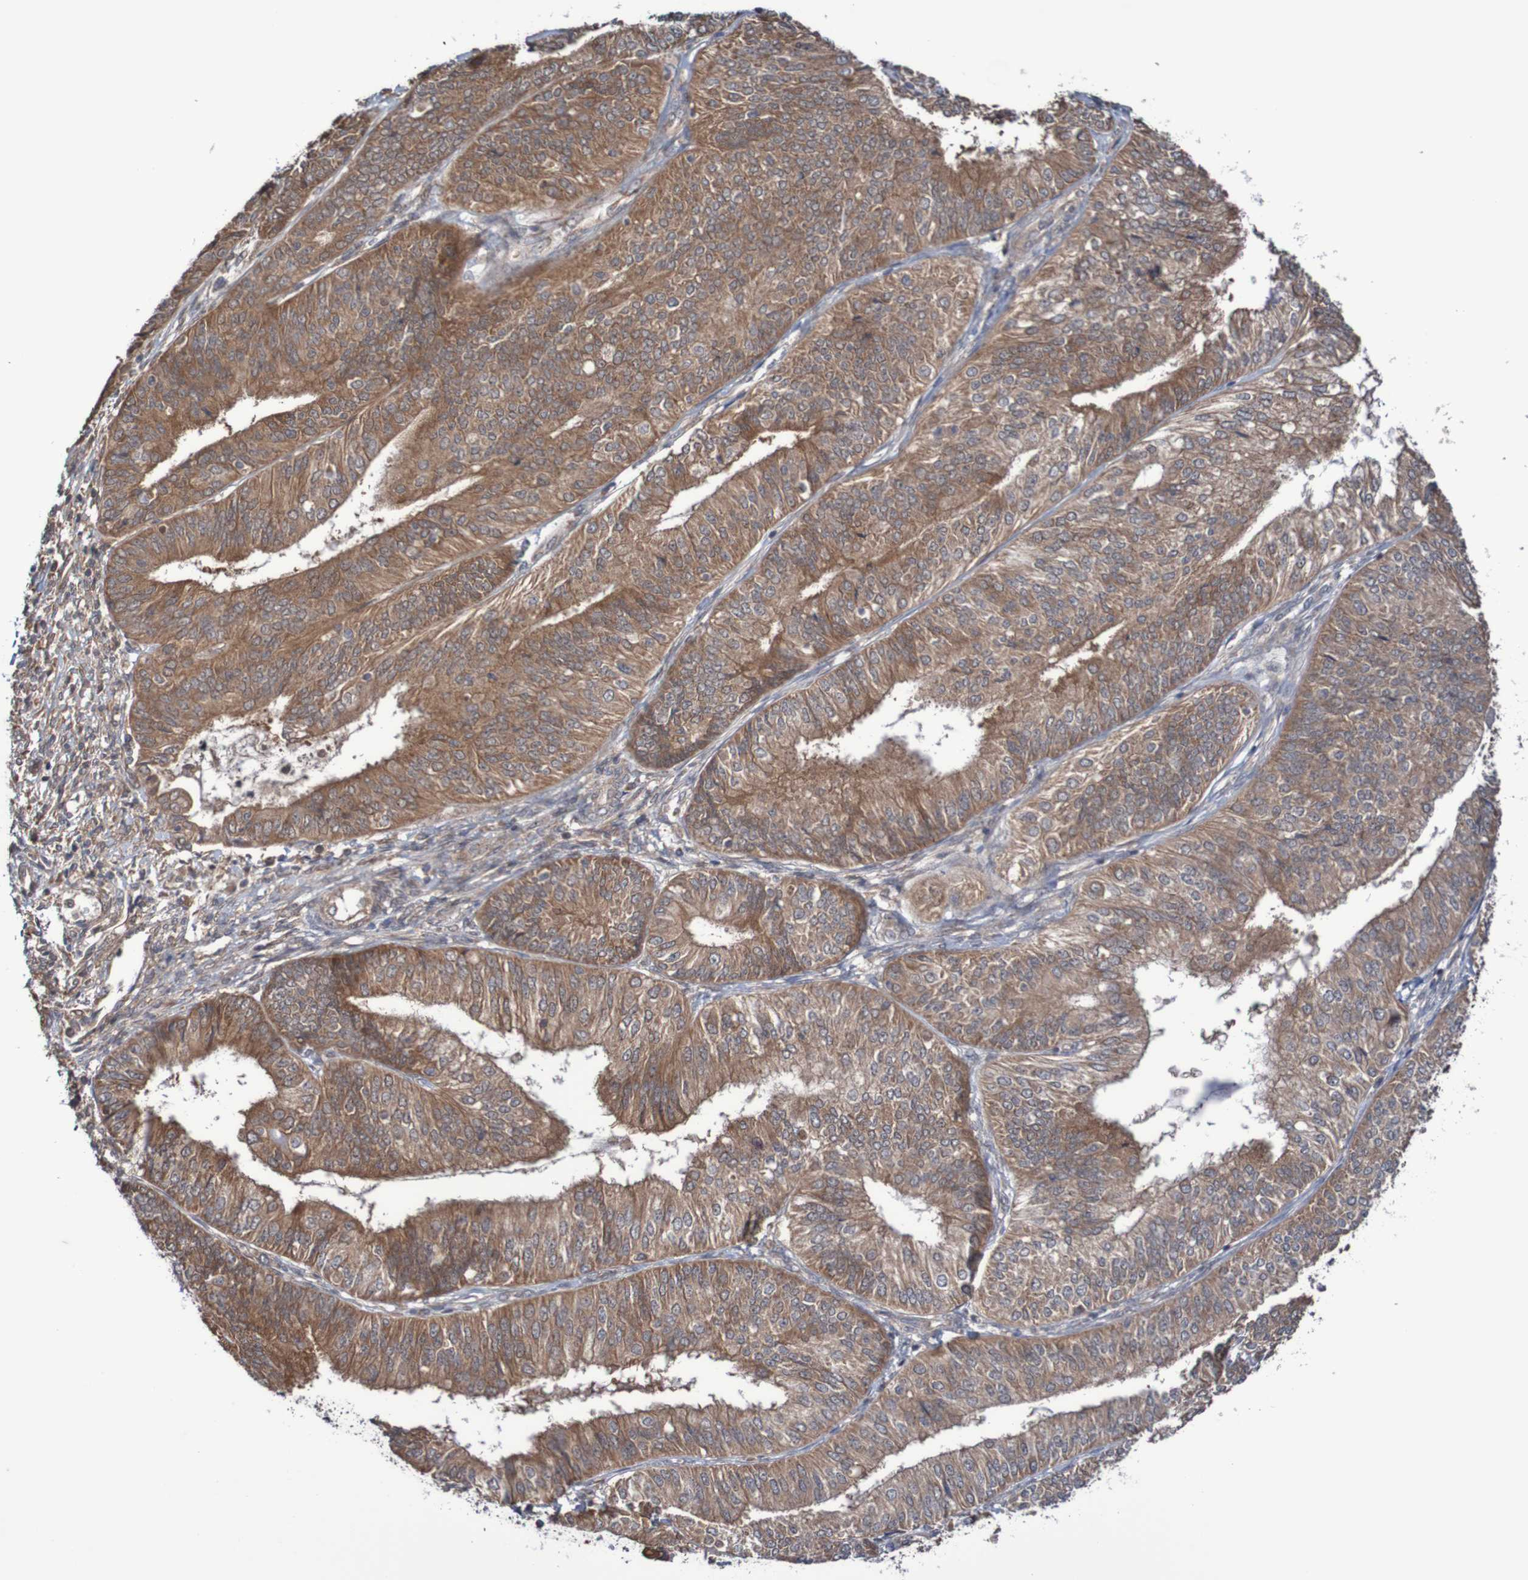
{"staining": {"intensity": "moderate", "quantity": ">75%", "location": "cytoplasmic/membranous"}, "tissue": "endometrial cancer", "cell_type": "Tumor cells", "image_type": "cancer", "snomed": [{"axis": "morphology", "description": "Adenocarcinoma, NOS"}, {"axis": "topography", "description": "Endometrium"}], "caption": "Endometrial adenocarcinoma was stained to show a protein in brown. There is medium levels of moderate cytoplasmic/membranous expression in about >75% of tumor cells.", "gene": "PHPT1", "patient": {"sex": "female", "age": 58}}